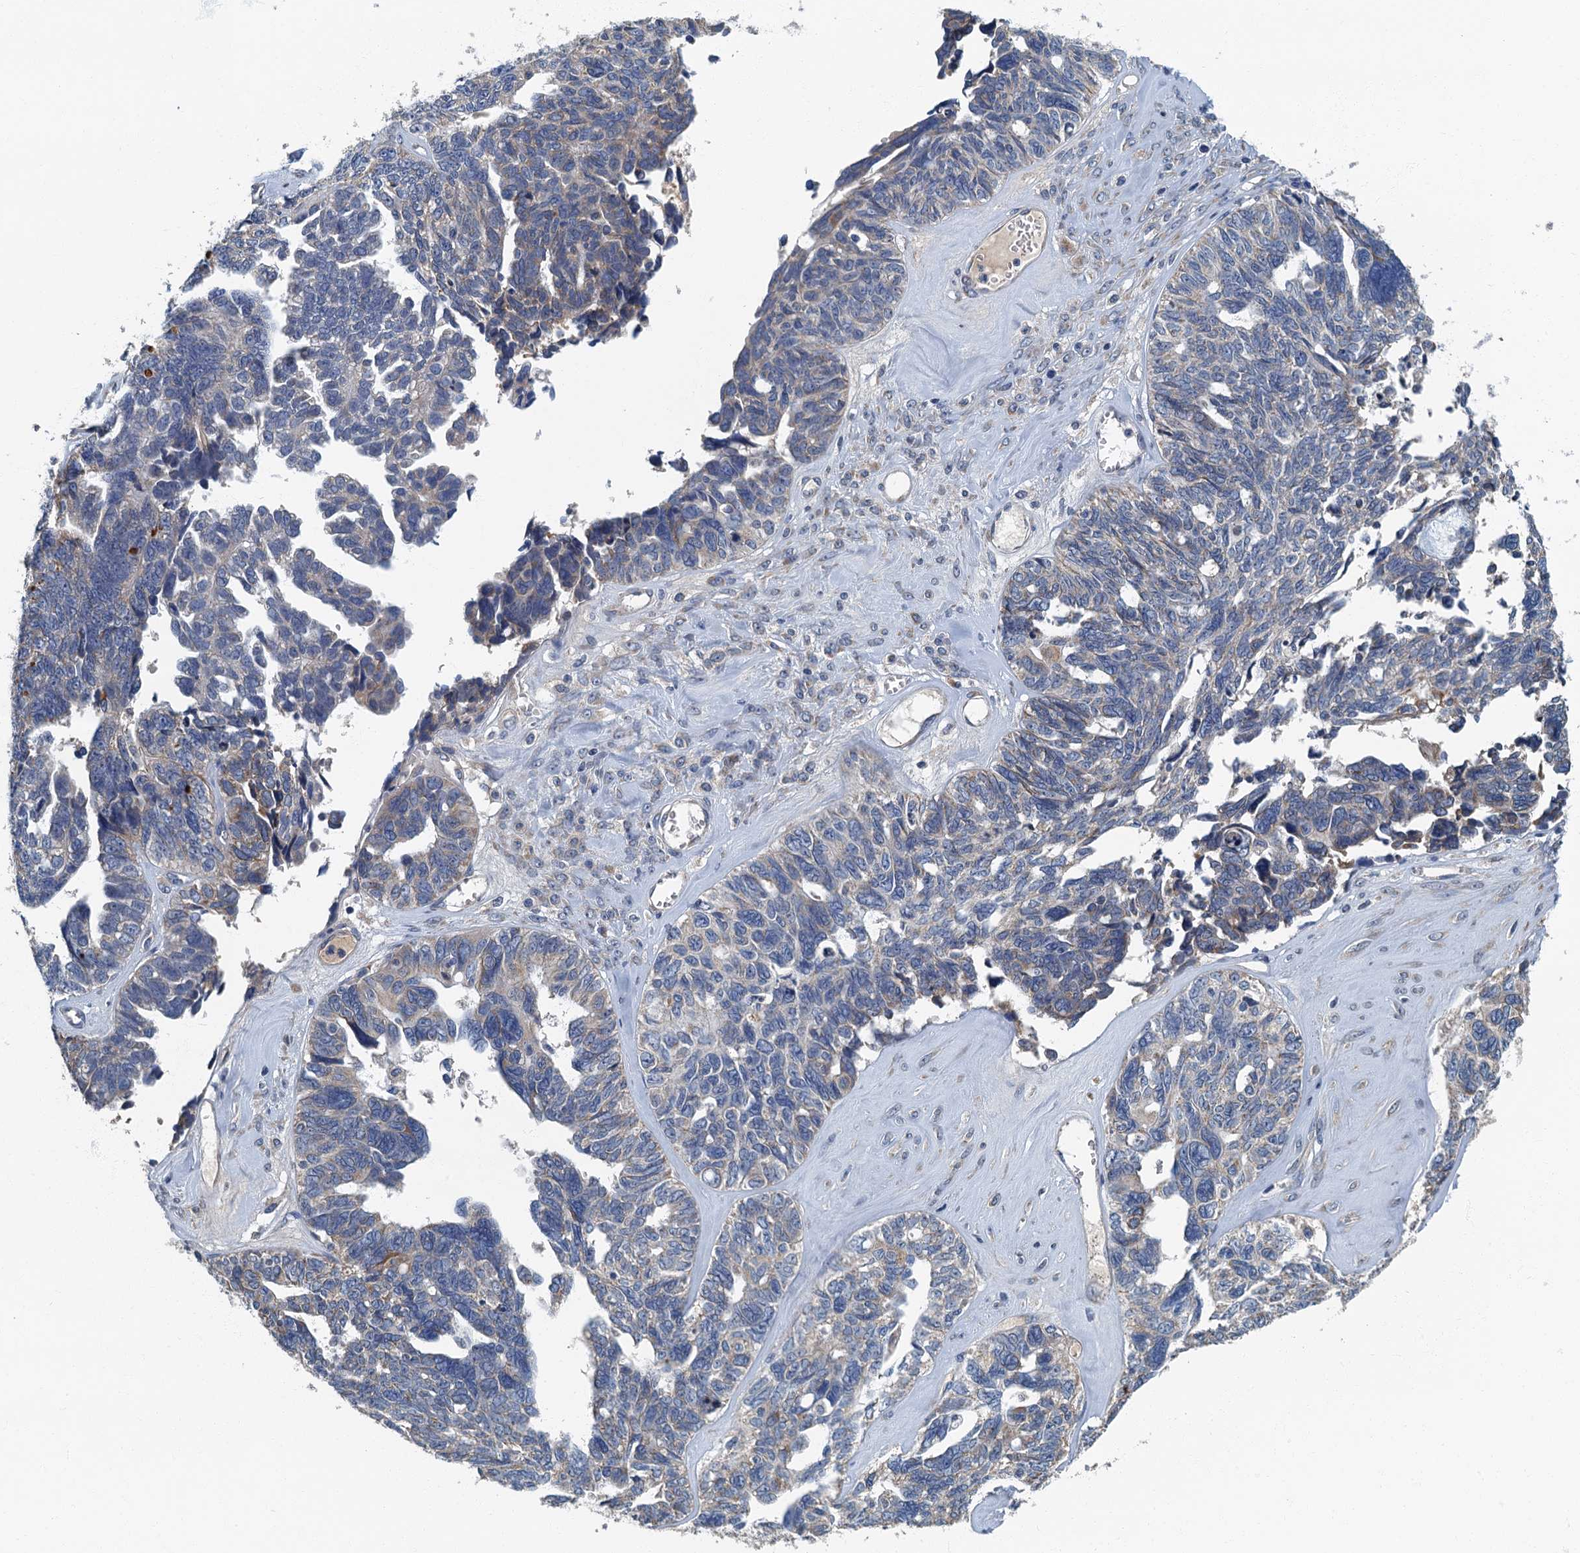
{"staining": {"intensity": "negative", "quantity": "none", "location": "none"}, "tissue": "ovarian cancer", "cell_type": "Tumor cells", "image_type": "cancer", "snomed": [{"axis": "morphology", "description": "Cystadenocarcinoma, serous, NOS"}, {"axis": "topography", "description": "Ovary"}], "caption": "This is an IHC photomicrograph of ovarian cancer (serous cystadenocarcinoma). There is no positivity in tumor cells.", "gene": "DDX49", "patient": {"sex": "female", "age": 79}}